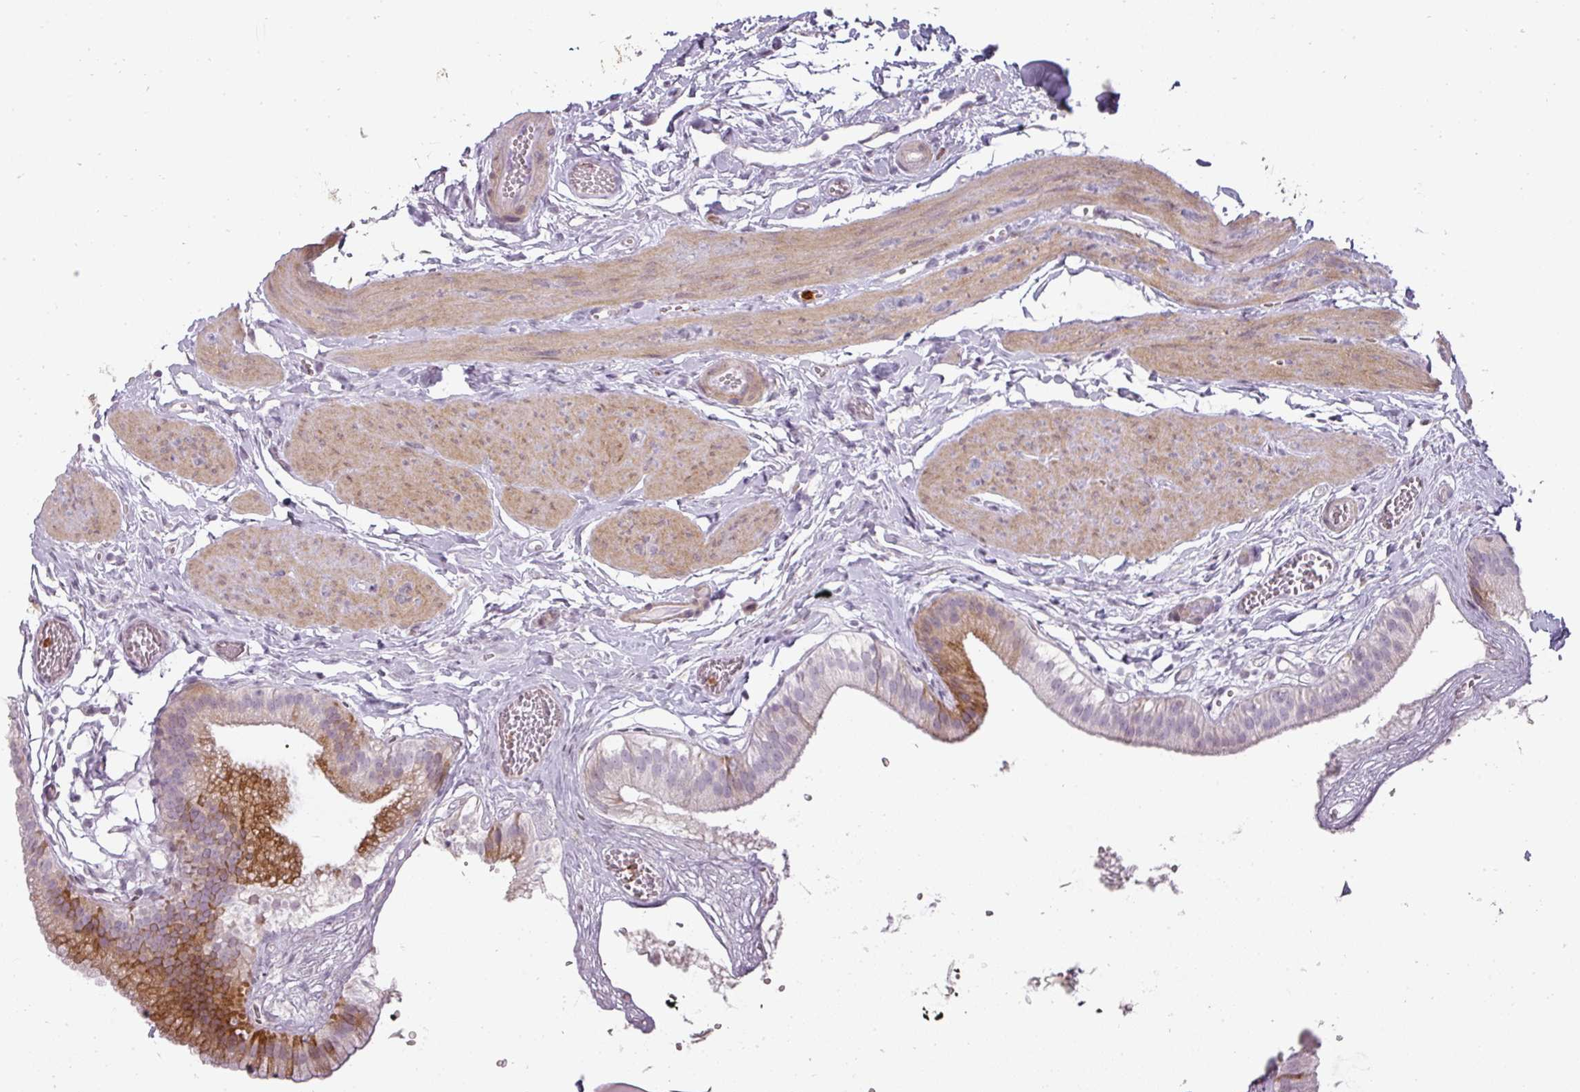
{"staining": {"intensity": "strong", "quantity": "25%-75%", "location": "cytoplasmic/membranous"}, "tissue": "gallbladder", "cell_type": "Glandular cells", "image_type": "normal", "snomed": [{"axis": "morphology", "description": "Normal tissue, NOS"}, {"axis": "topography", "description": "Gallbladder"}], "caption": "Immunohistochemical staining of normal human gallbladder exhibits 25%-75% levels of strong cytoplasmic/membranous protein staining in about 25%-75% of glandular cells. Nuclei are stained in blue.", "gene": "BIK", "patient": {"sex": "female", "age": 54}}